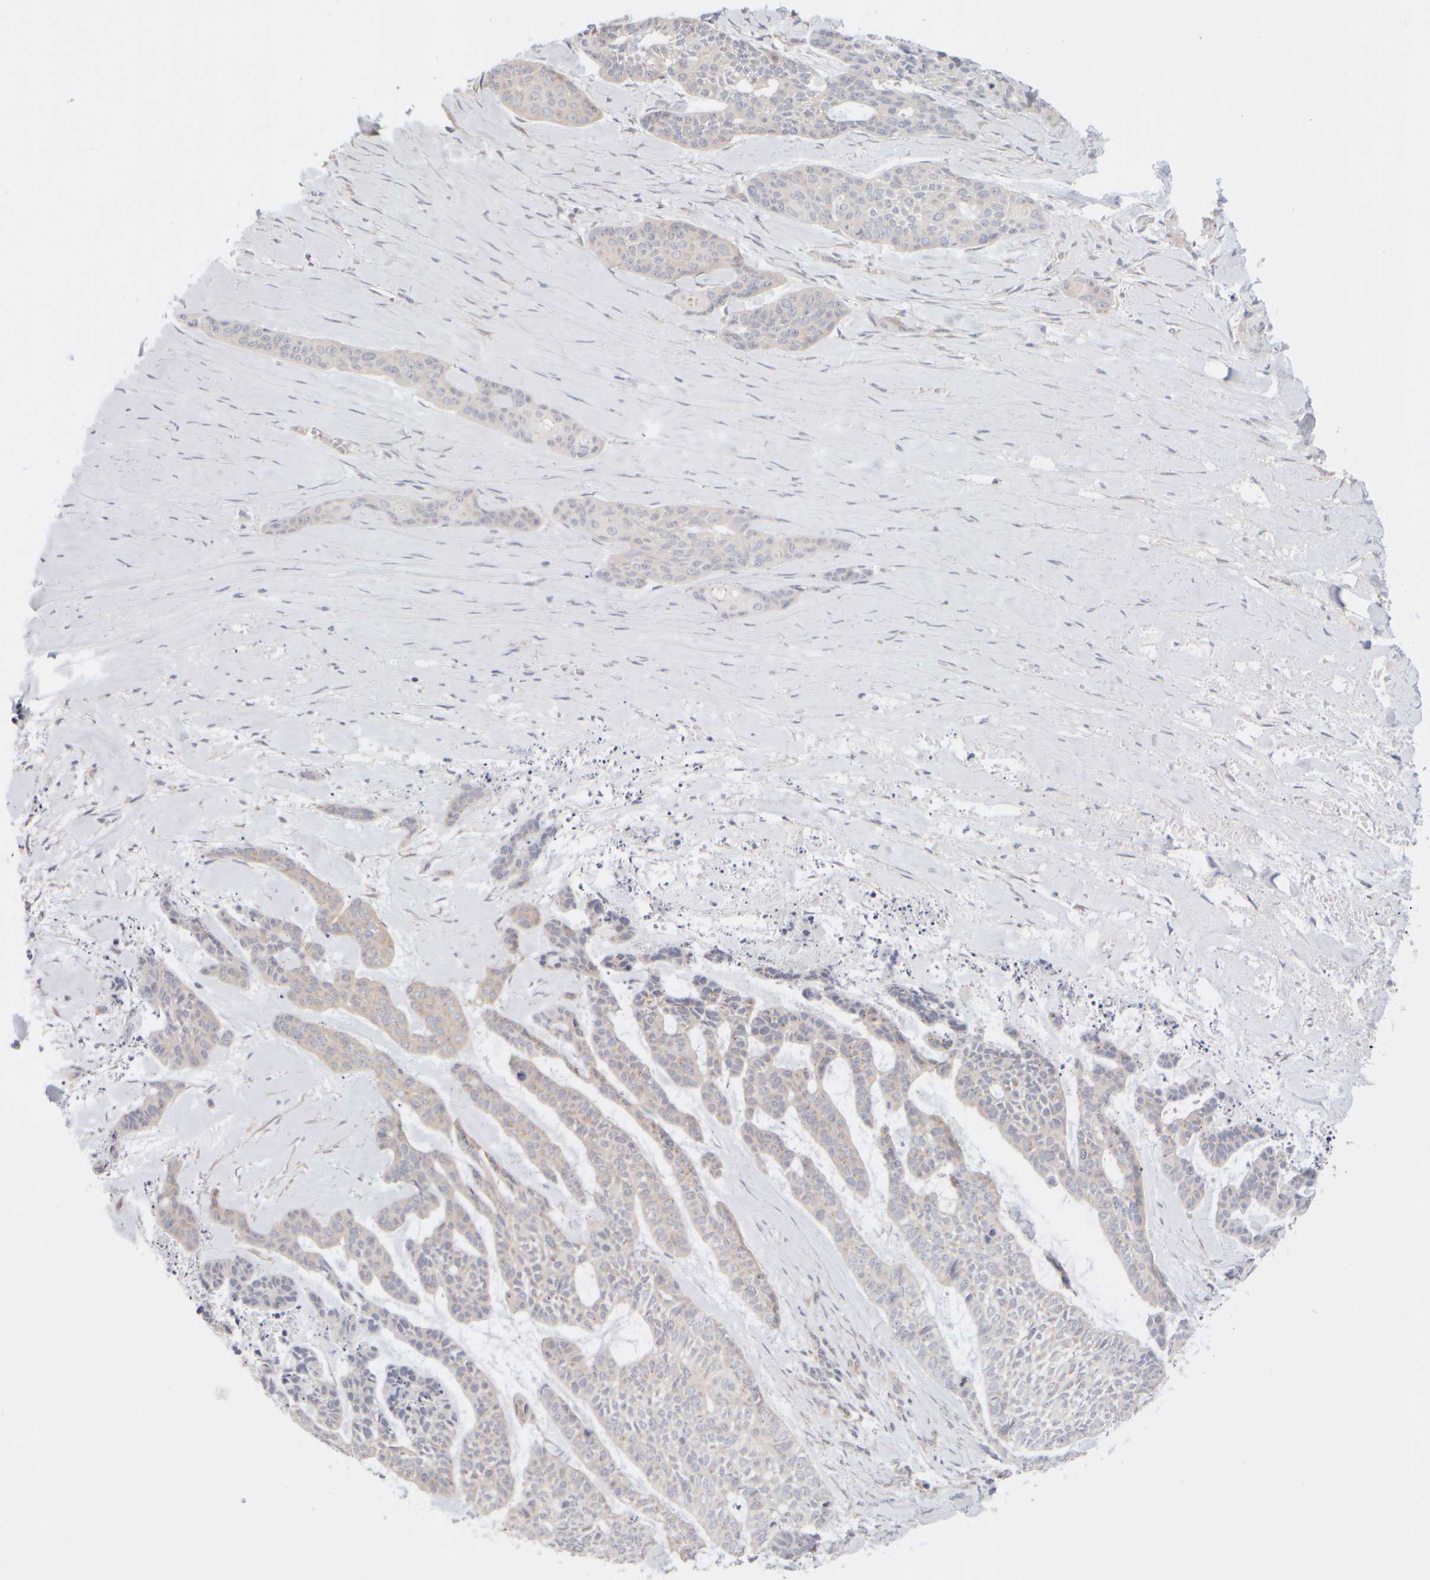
{"staining": {"intensity": "negative", "quantity": "none", "location": "none"}, "tissue": "skin cancer", "cell_type": "Tumor cells", "image_type": "cancer", "snomed": [{"axis": "morphology", "description": "Basal cell carcinoma"}, {"axis": "topography", "description": "Skin"}], "caption": "This is an immunohistochemistry (IHC) micrograph of skin basal cell carcinoma. There is no expression in tumor cells.", "gene": "GOPC", "patient": {"sex": "female", "age": 64}}